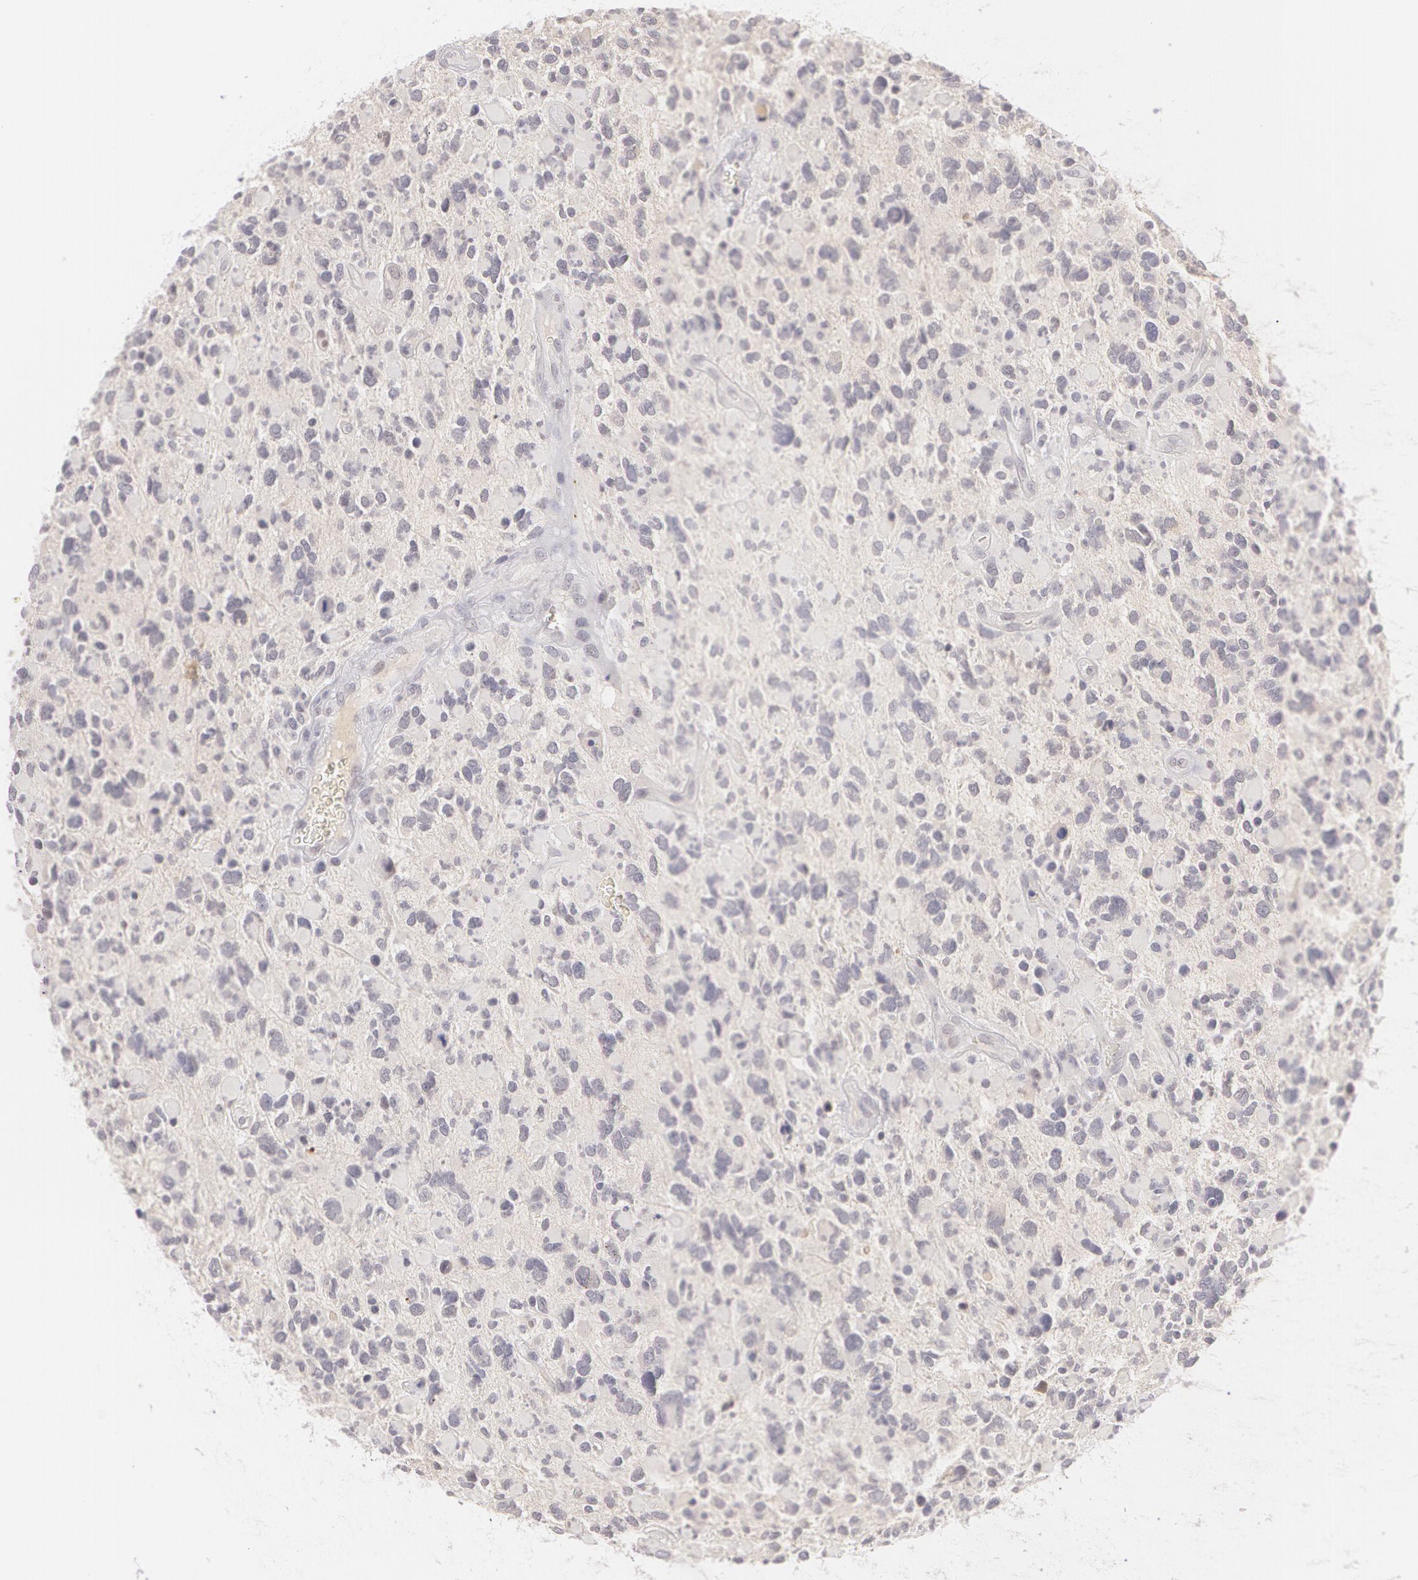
{"staining": {"intensity": "negative", "quantity": "none", "location": "none"}, "tissue": "glioma", "cell_type": "Tumor cells", "image_type": "cancer", "snomed": [{"axis": "morphology", "description": "Glioma, malignant, High grade"}, {"axis": "topography", "description": "Brain"}], "caption": "There is no significant expression in tumor cells of glioma.", "gene": "LBP", "patient": {"sex": "female", "age": 37}}